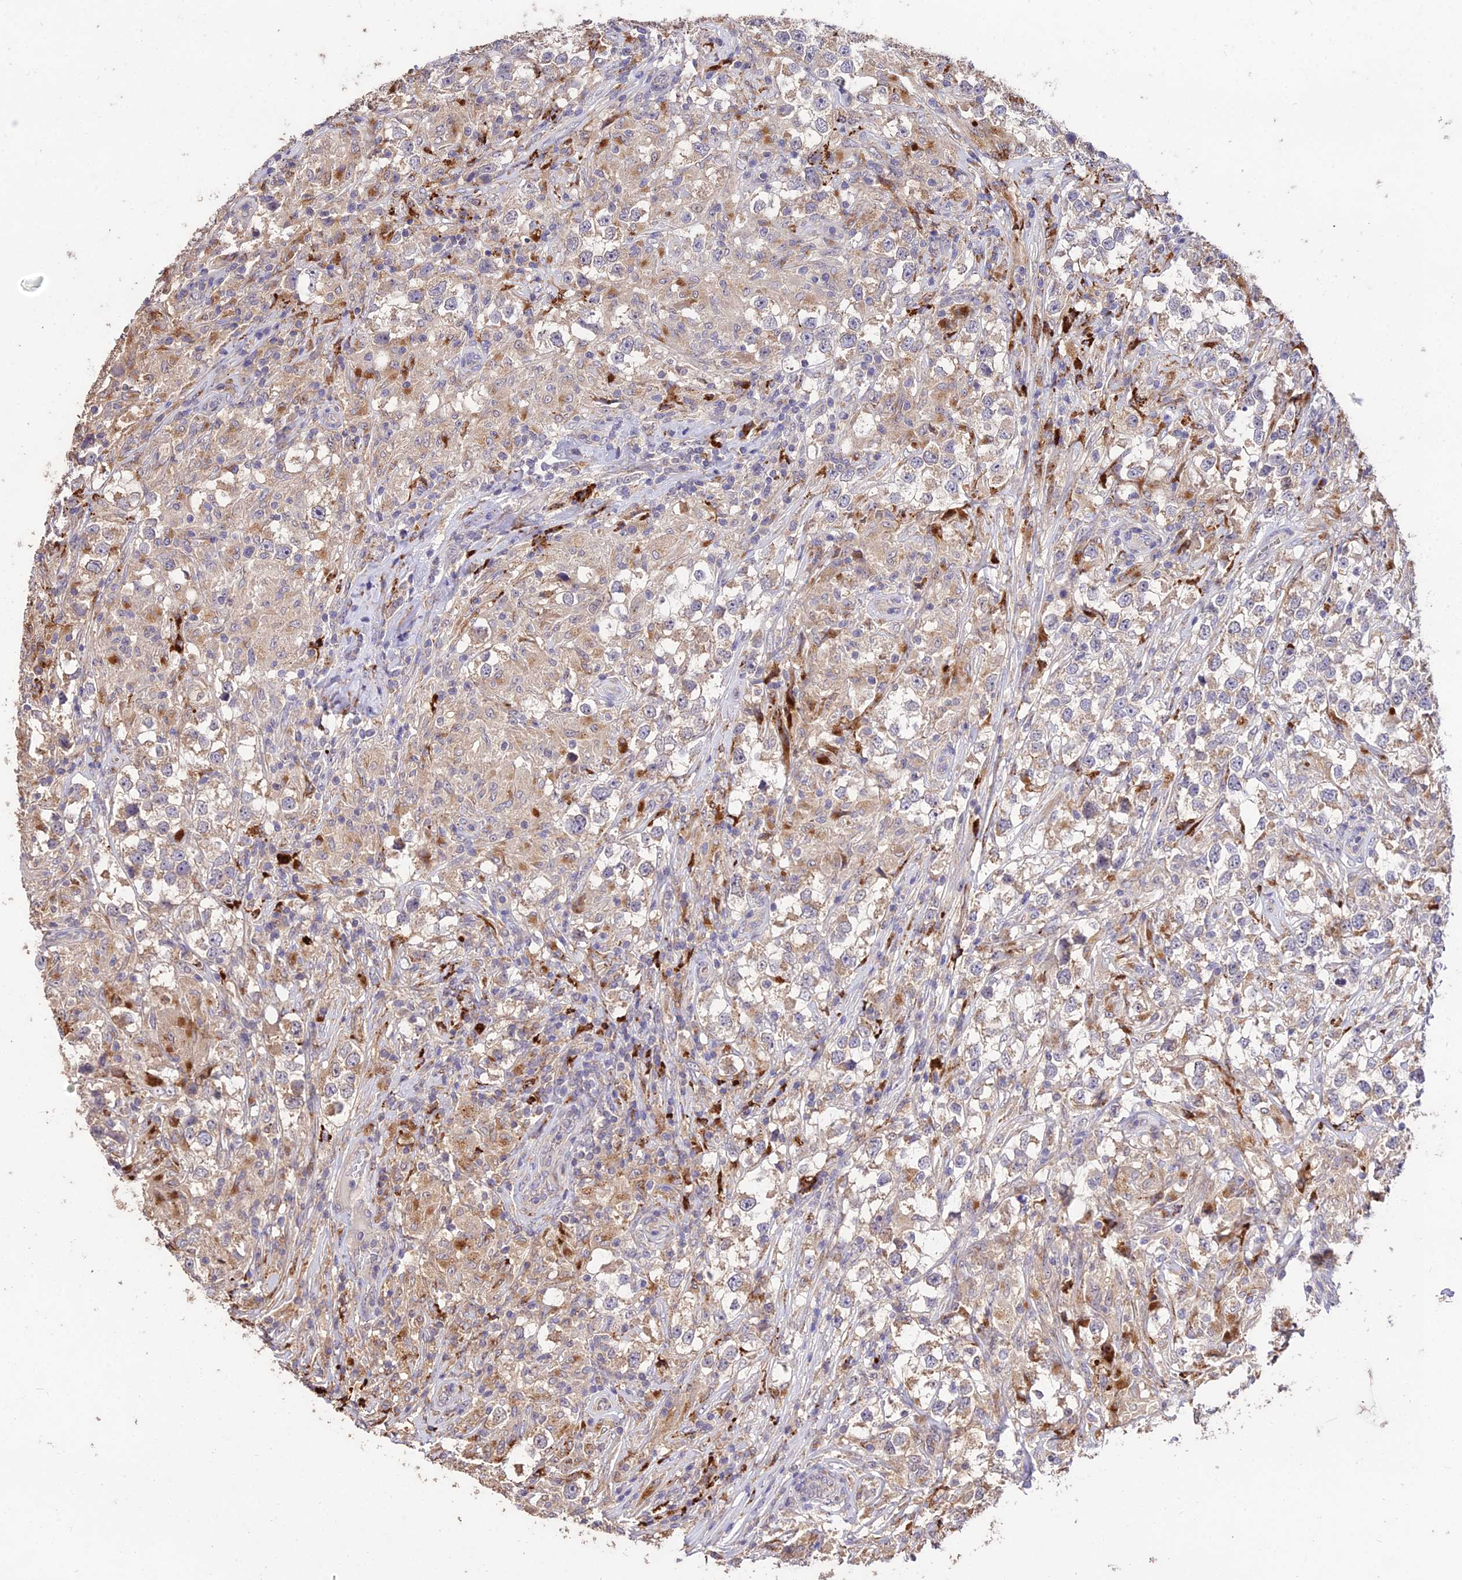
{"staining": {"intensity": "weak", "quantity": ">75%", "location": "cytoplasmic/membranous"}, "tissue": "testis cancer", "cell_type": "Tumor cells", "image_type": "cancer", "snomed": [{"axis": "morphology", "description": "Seminoma, NOS"}, {"axis": "topography", "description": "Testis"}], "caption": "Tumor cells display low levels of weak cytoplasmic/membranous staining in about >75% of cells in testis cancer.", "gene": "SDHD", "patient": {"sex": "male", "age": 46}}